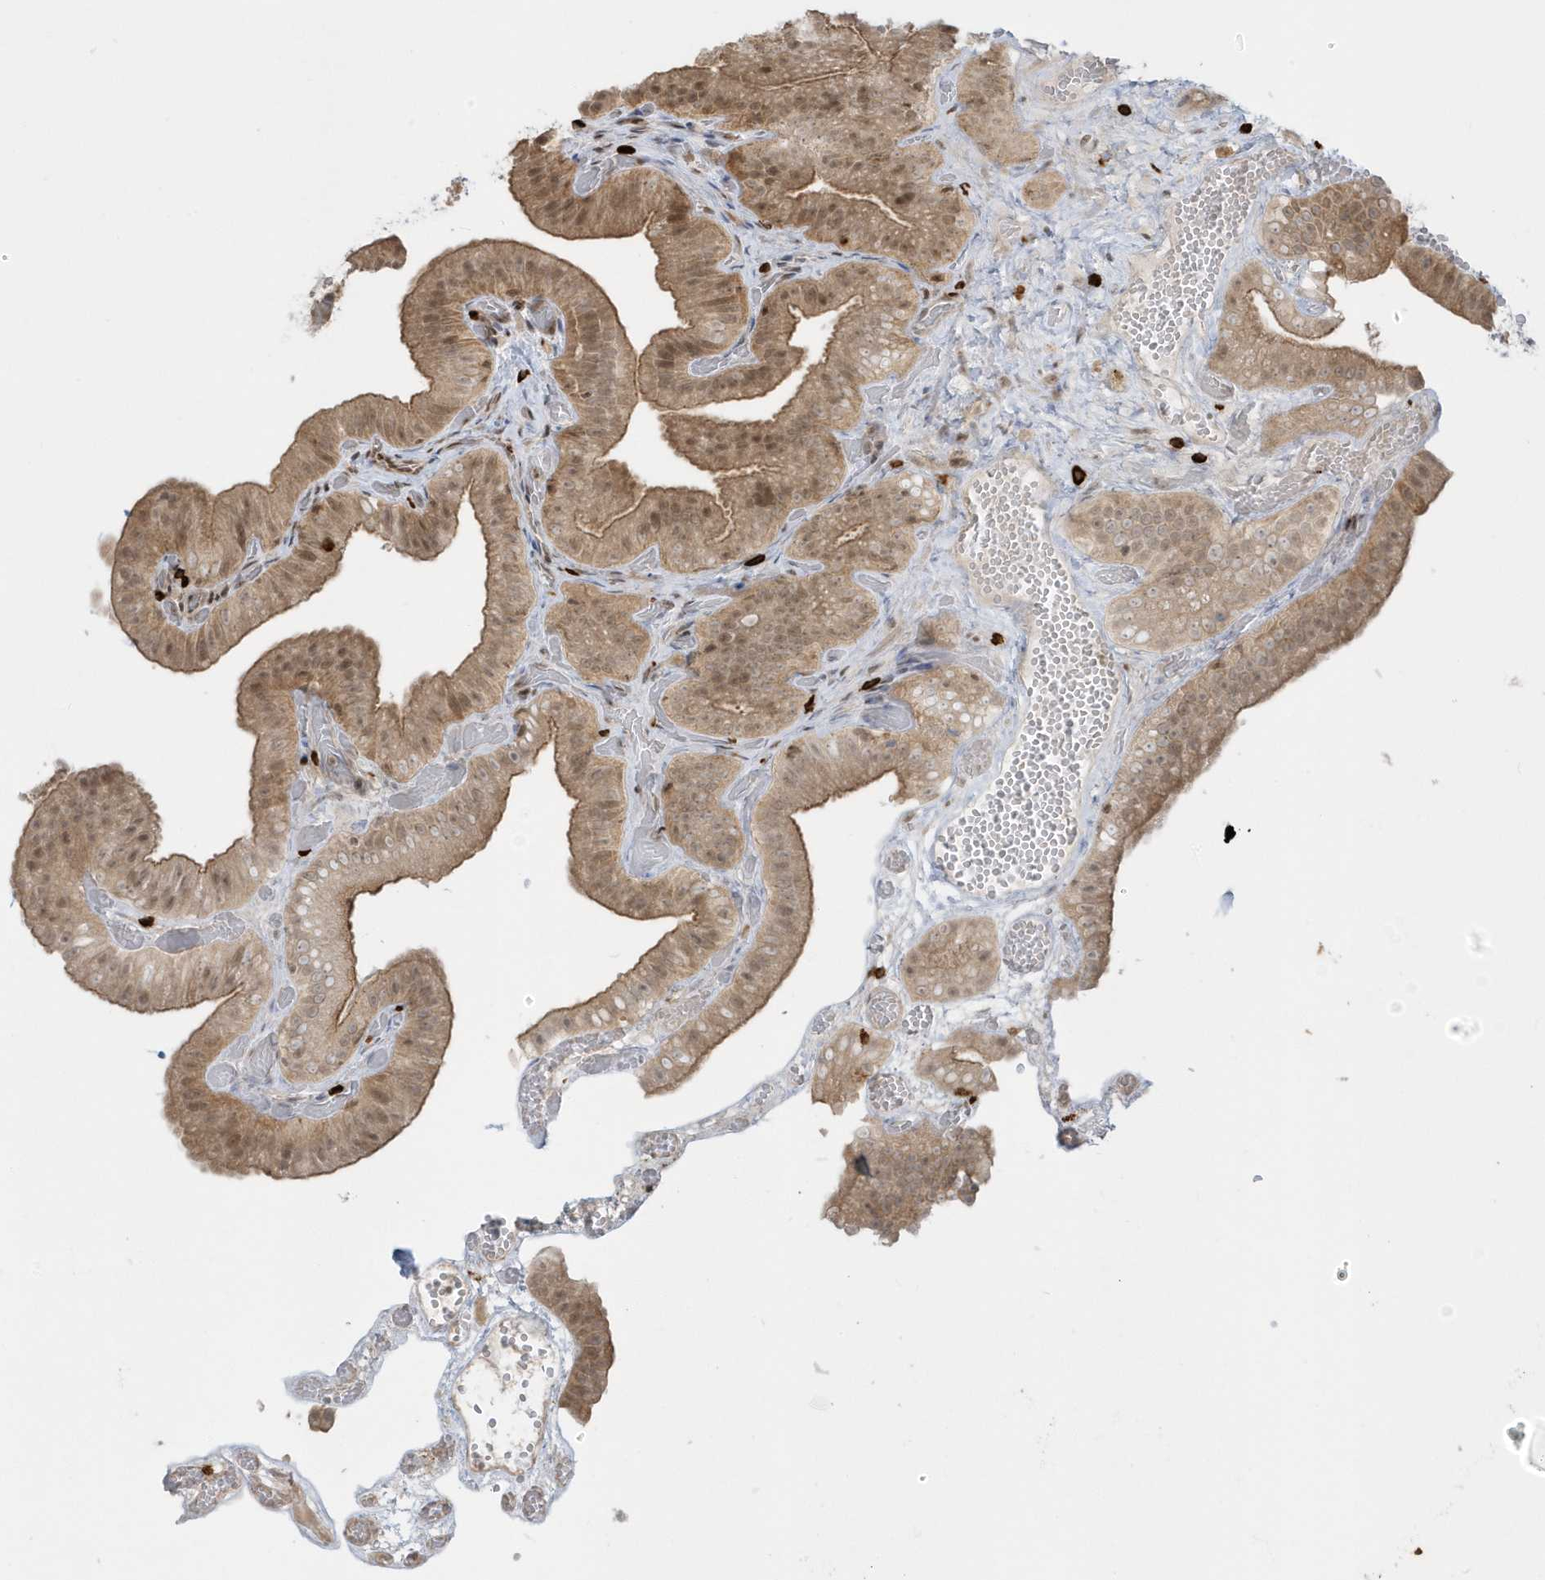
{"staining": {"intensity": "moderate", "quantity": ">75%", "location": "cytoplasmic/membranous"}, "tissue": "gallbladder", "cell_type": "Glandular cells", "image_type": "normal", "snomed": [{"axis": "morphology", "description": "Normal tissue, NOS"}, {"axis": "topography", "description": "Gallbladder"}], "caption": "This is a histology image of immunohistochemistry staining of benign gallbladder, which shows moderate staining in the cytoplasmic/membranous of glandular cells.", "gene": "PPP1R7", "patient": {"sex": "female", "age": 64}}